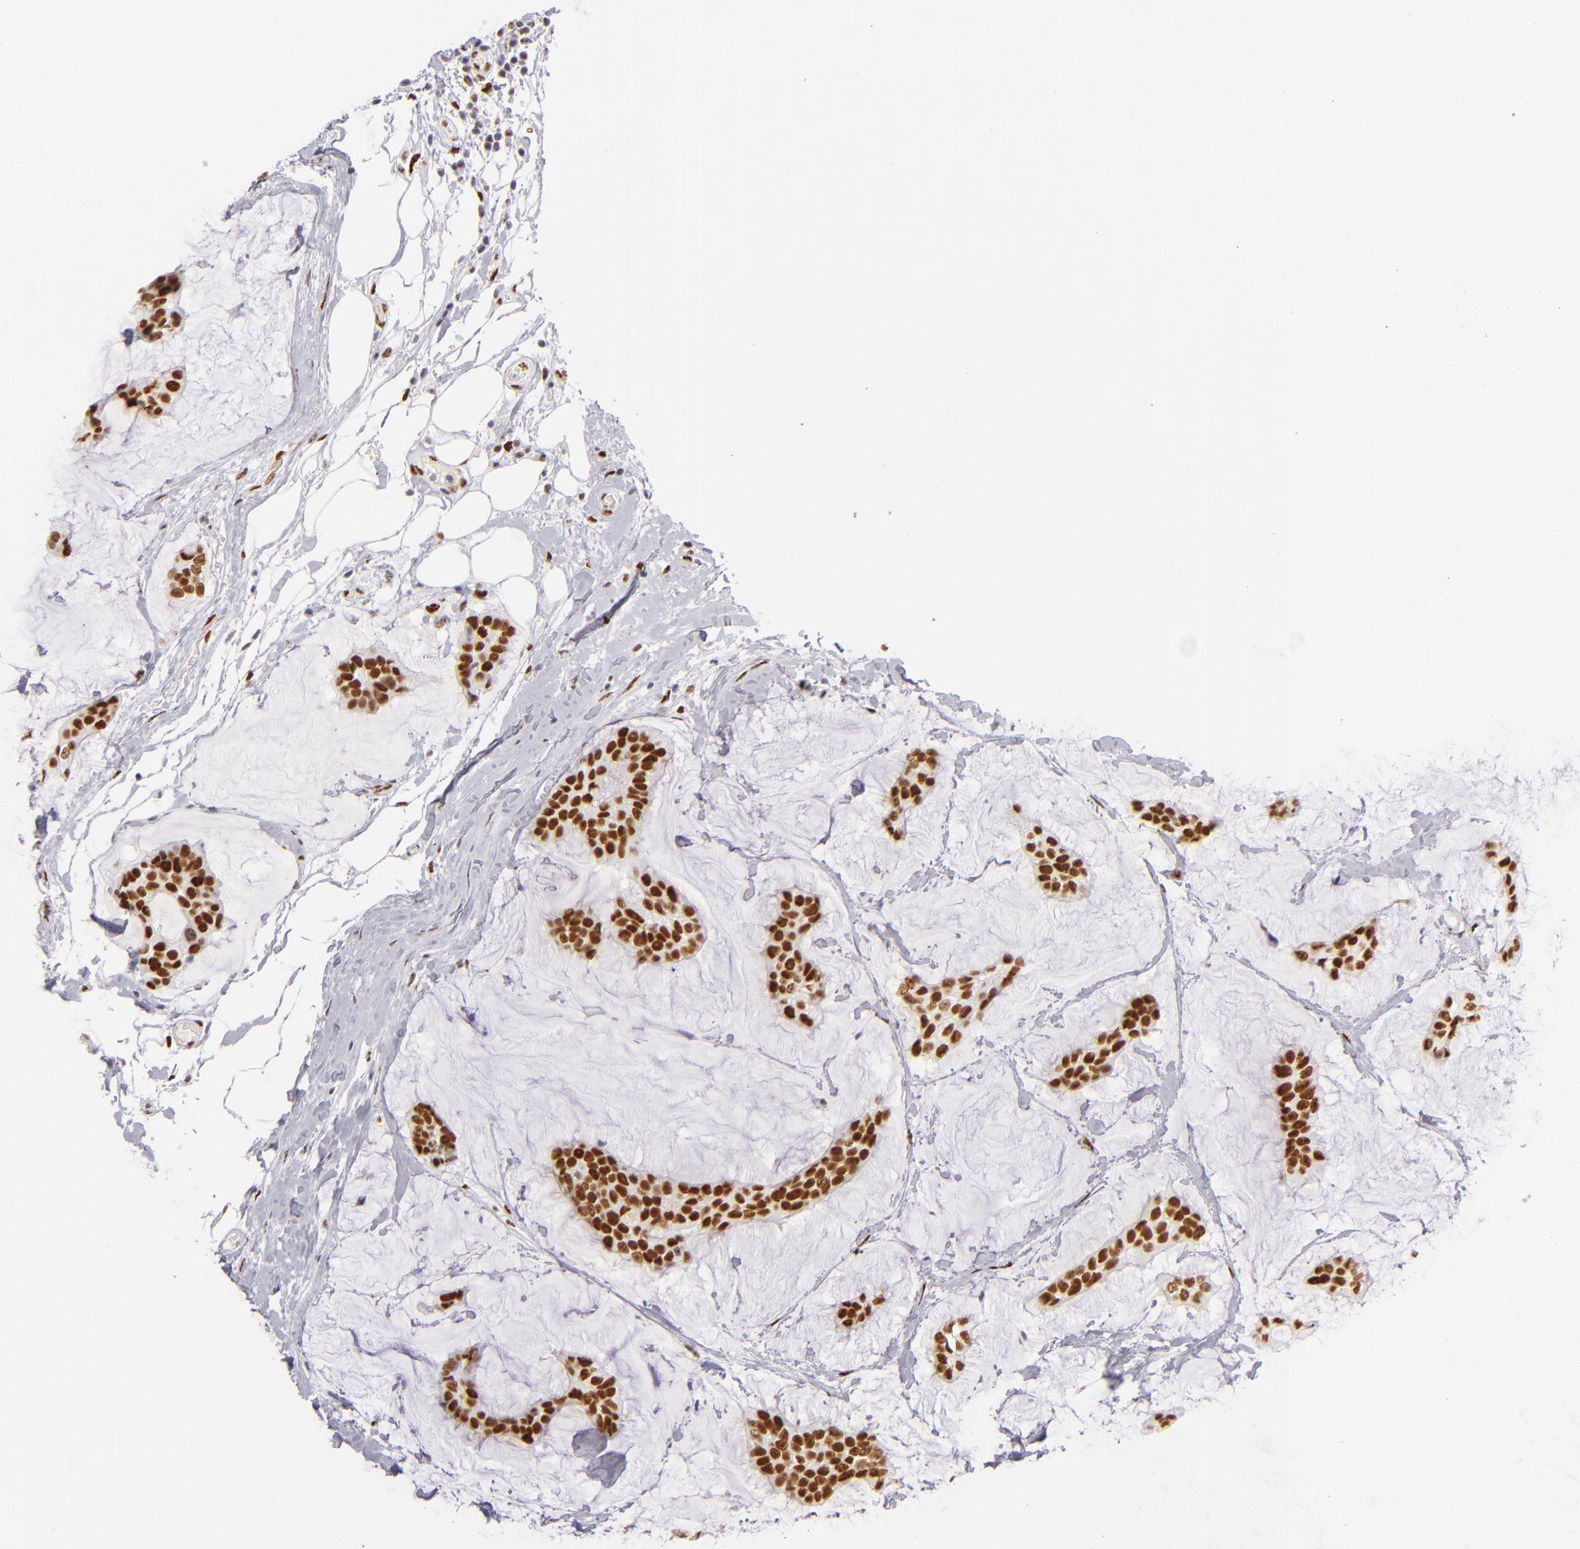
{"staining": {"intensity": "strong", "quantity": ">75%", "location": "nuclear"}, "tissue": "breast cancer", "cell_type": "Tumor cells", "image_type": "cancer", "snomed": [{"axis": "morphology", "description": "Duct carcinoma"}, {"axis": "topography", "description": "Breast"}], "caption": "A photomicrograph of human breast invasive ductal carcinoma stained for a protein reveals strong nuclear brown staining in tumor cells.", "gene": "TOP3A", "patient": {"sex": "female", "age": 93}}